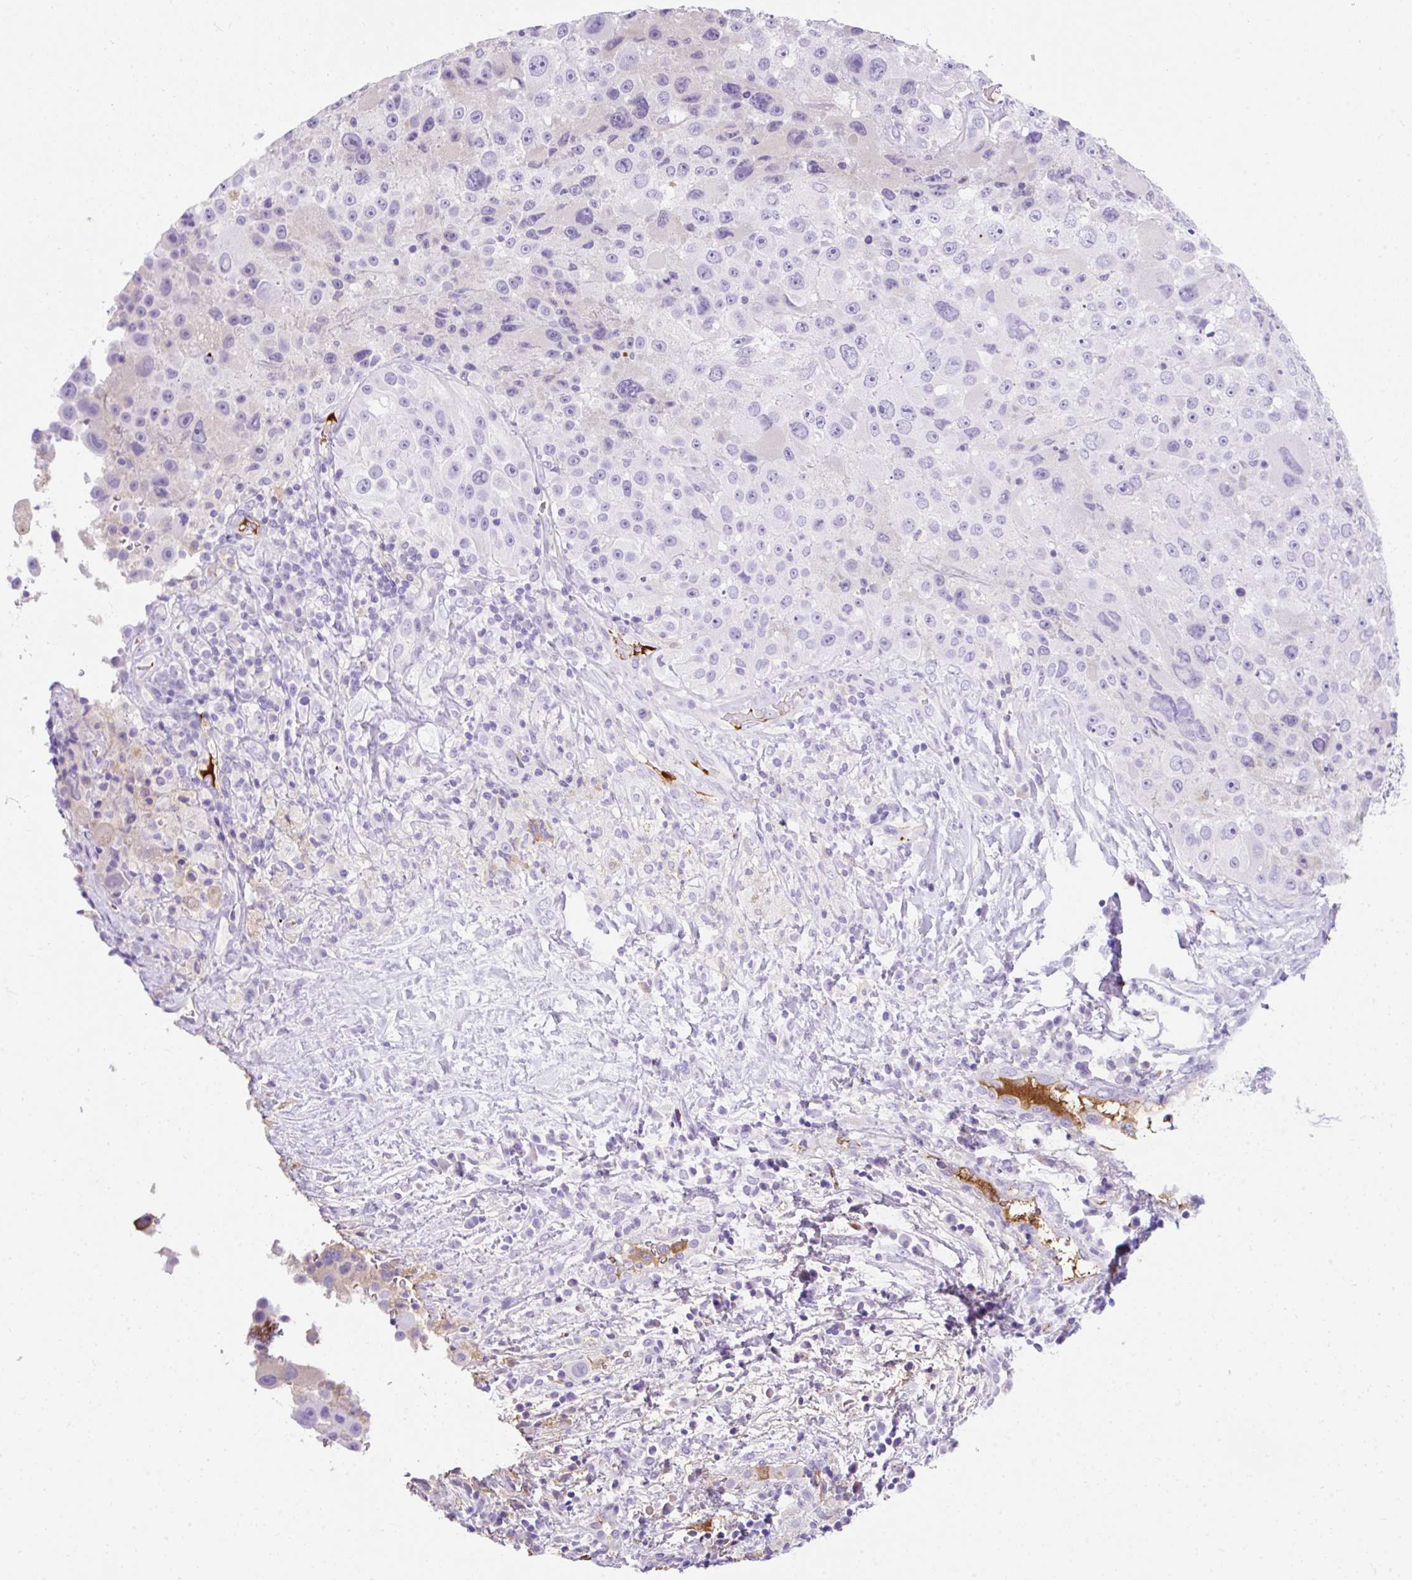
{"staining": {"intensity": "negative", "quantity": "none", "location": "none"}, "tissue": "melanoma", "cell_type": "Tumor cells", "image_type": "cancer", "snomed": [{"axis": "morphology", "description": "Malignant melanoma, Metastatic site"}, {"axis": "topography", "description": "Lymph node"}], "caption": "Immunohistochemistry (IHC) image of human malignant melanoma (metastatic site) stained for a protein (brown), which reveals no expression in tumor cells.", "gene": "APOC4-APOC2", "patient": {"sex": "male", "age": 62}}